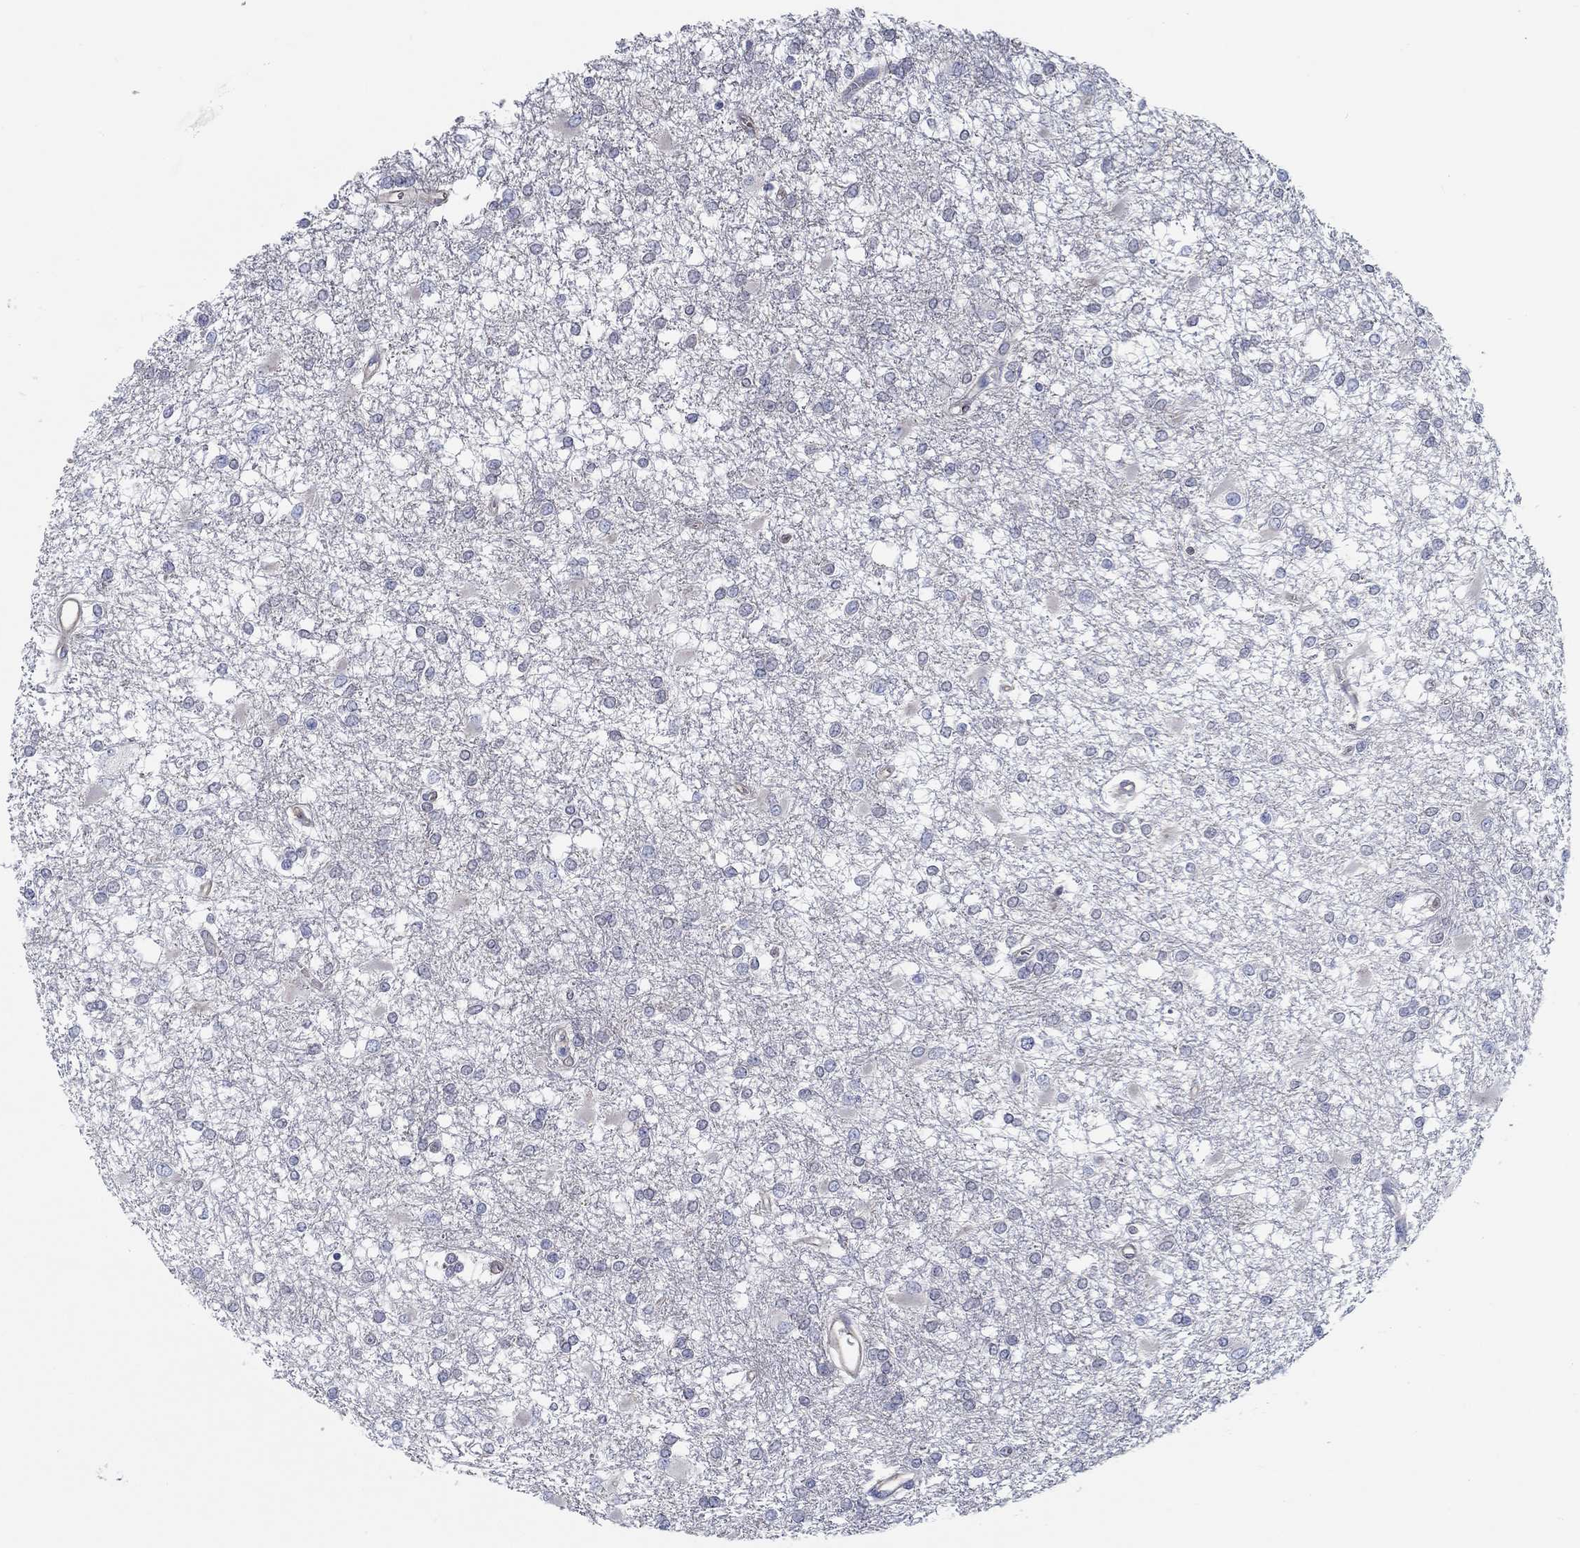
{"staining": {"intensity": "negative", "quantity": "none", "location": "none"}, "tissue": "glioma", "cell_type": "Tumor cells", "image_type": "cancer", "snomed": [{"axis": "morphology", "description": "Glioma, malignant, High grade"}, {"axis": "topography", "description": "Cerebral cortex"}], "caption": "Tumor cells show no significant protein positivity in glioma.", "gene": "BBOF1", "patient": {"sex": "male", "age": 79}}